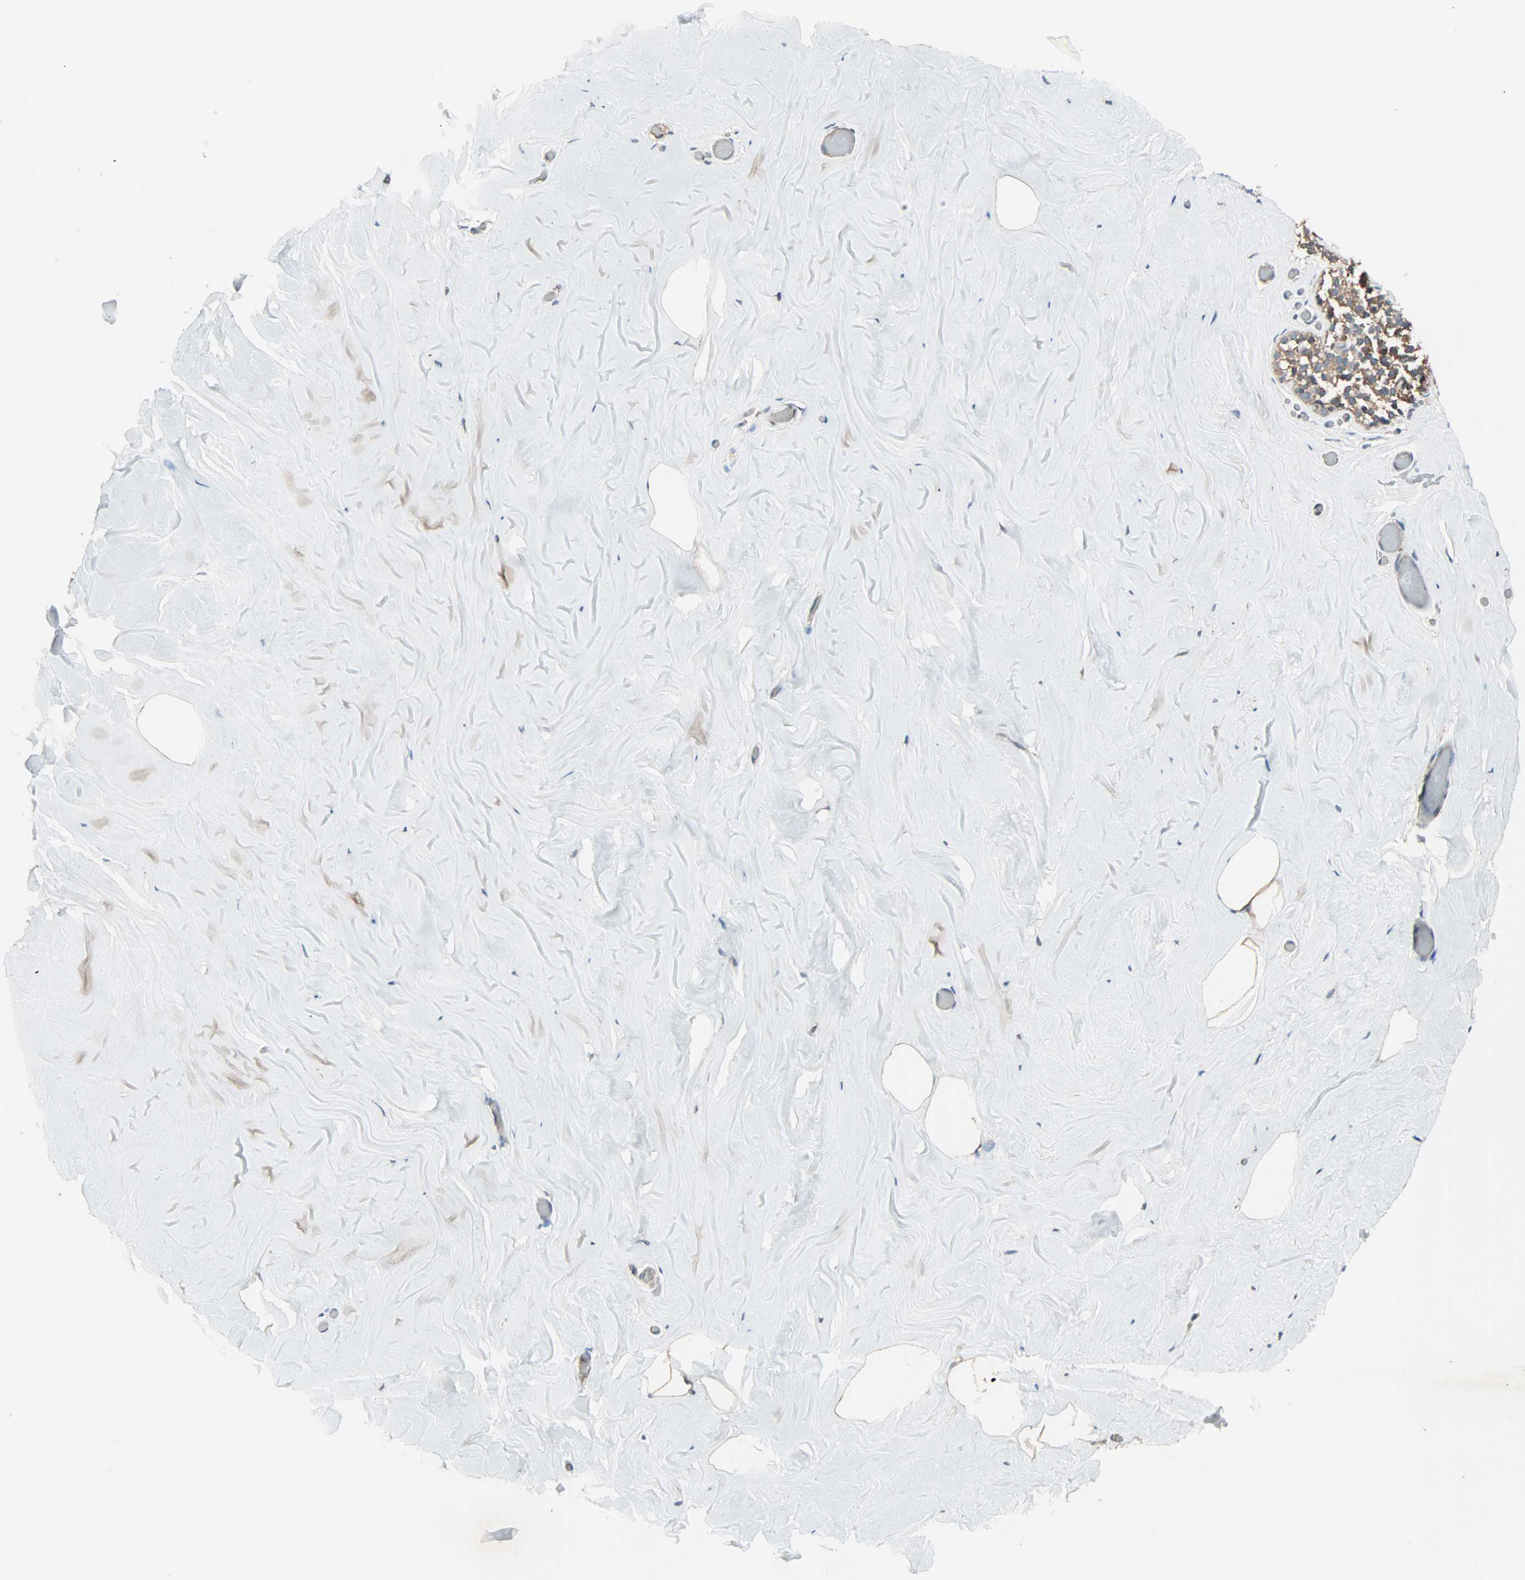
{"staining": {"intensity": "strong", "quantity": ">75%", "location": "cytoplasmic/membranous"}, "tissue": "breast", "cell_type": "Adipocytes", "image_type": "normal", "snomed": [{"axis": "morphology", "description": "Normal tissue, NOS"}, {"axis": "topography", "description": "Breast"}], "caption": "Breast stained with immunohistochemistry (IHC) reveals strong cytoplasmic/membranous expression in approximately >75% of adipocytes. (DAB = brown stain, brightfield microscopy at high magnification).", "gene": "MAP3K21", "patient": {"sex": "female", "age": 75}}